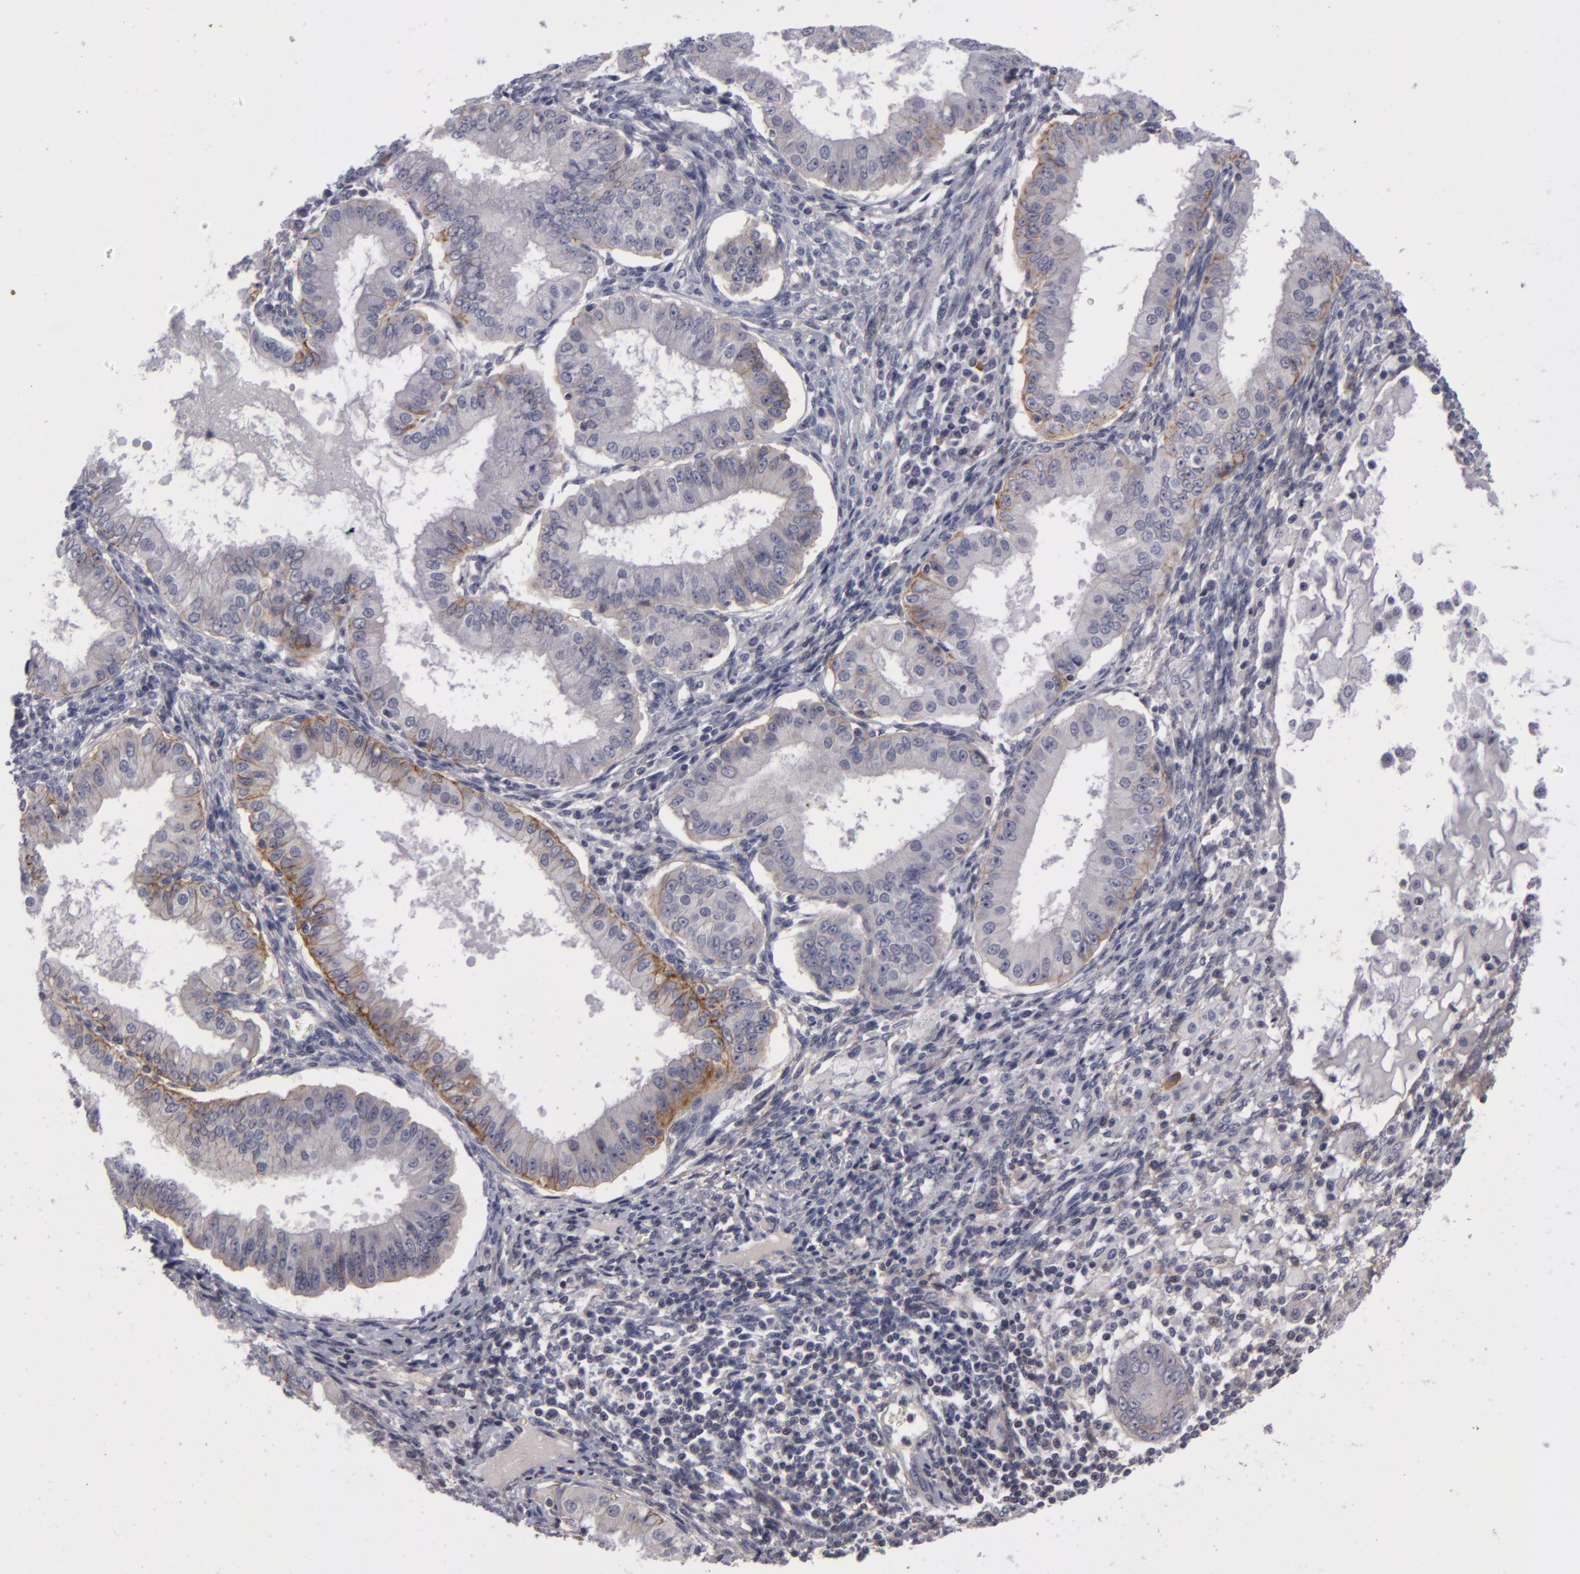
{"staining": {"intensity": "moderate", "quantity": "25%-75%", "location": "cytoplasmic/membranous"}, "tissue": "endometrial cancer", "cell_type": "Tumor cells", "image_type": "cancer", "snomed": [{"axis": "morphology", "description": "Adenocarcinoma, NOS"}, {"axis": "topography", "description": "Endometrium"}], "caption": "About 25%-75% of tumor cells in endometrial adenocarcinoma display moderate cytoplasmic/membranous protein expression as visualized by brown immunohistochemical staining.", "gene": "NLGN4X", "patient": {"sex": "female", "age": 76}}